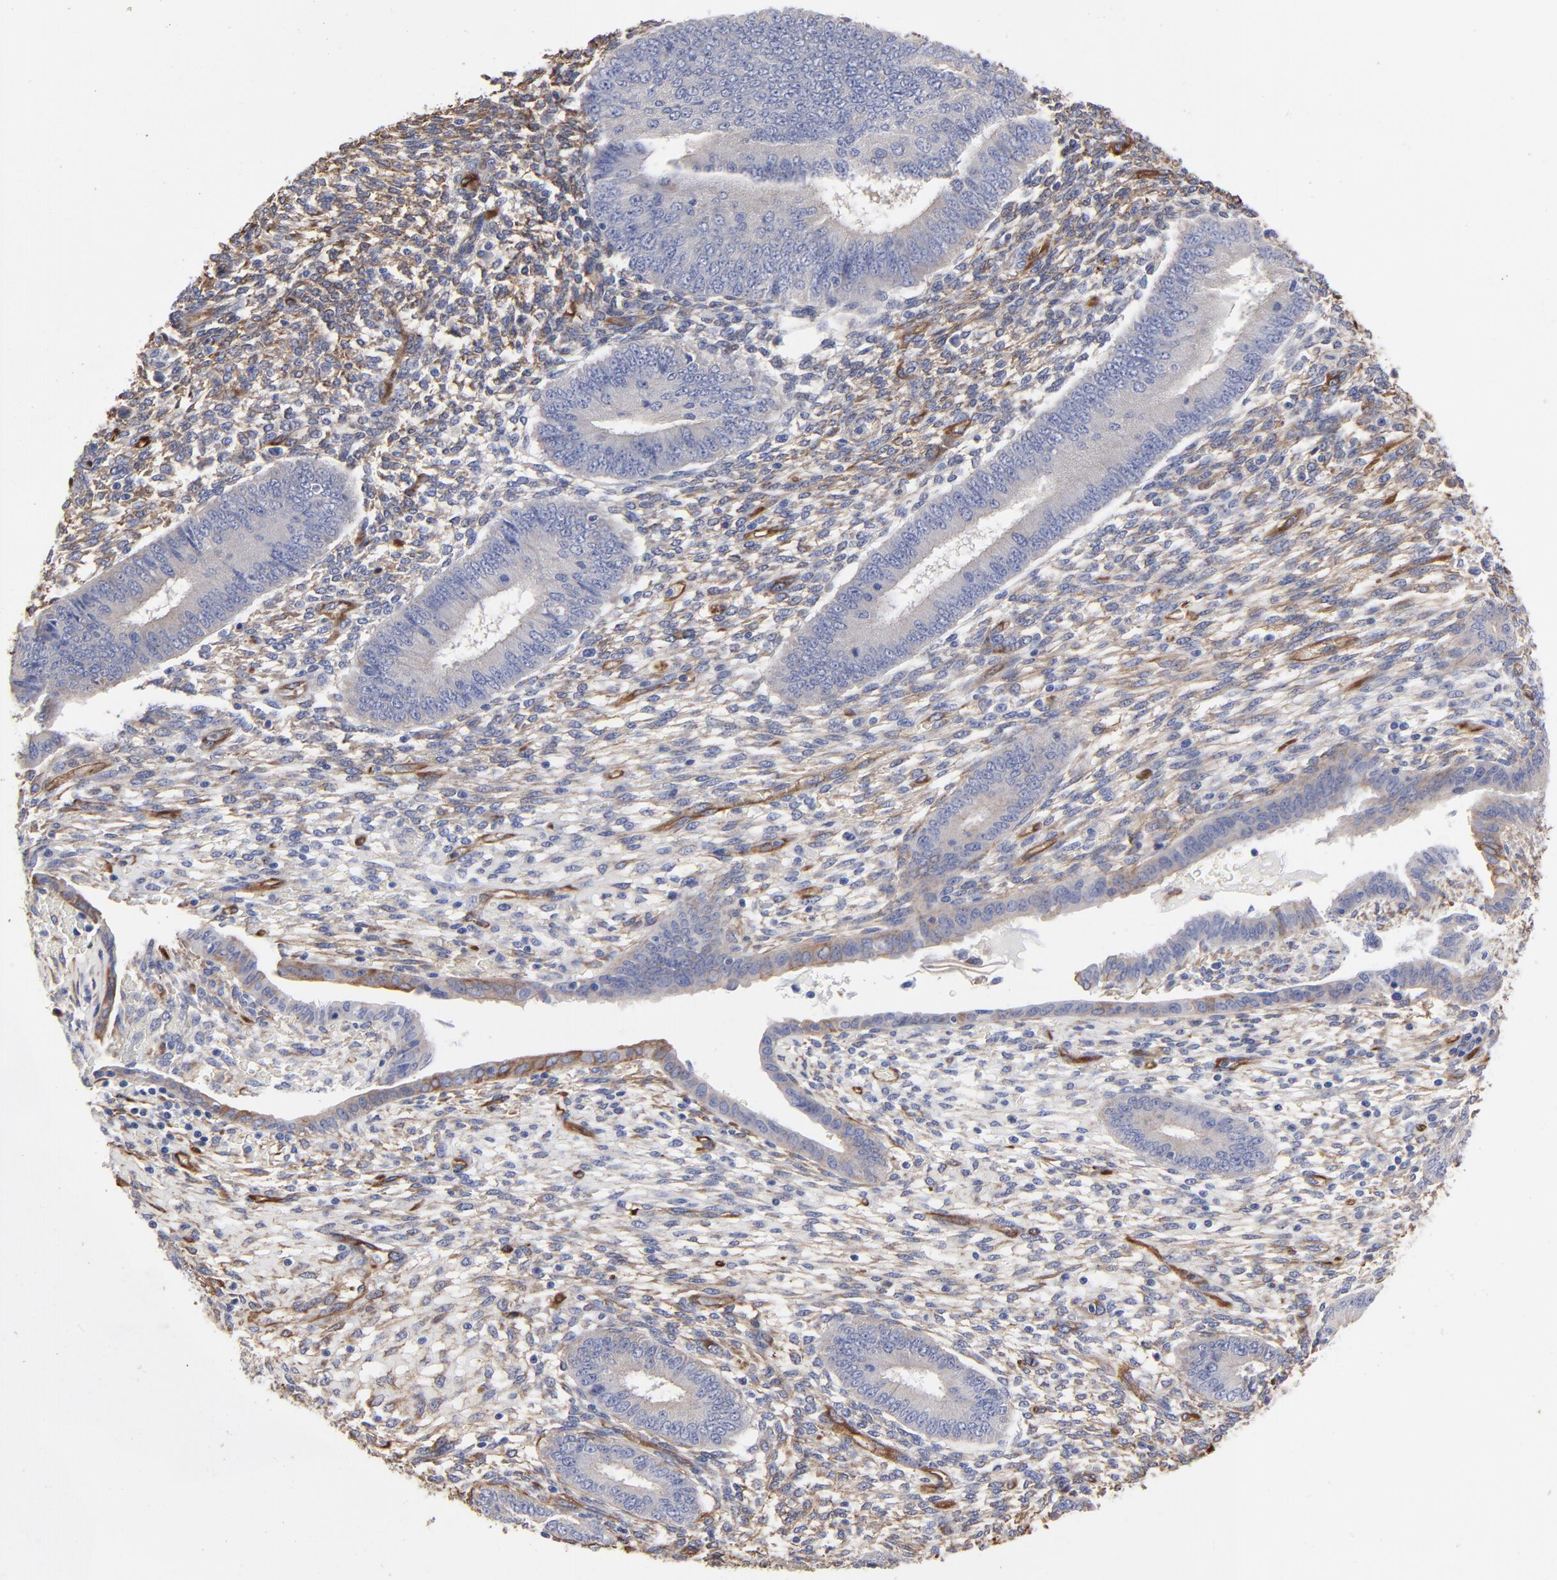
{"staining": {"intensity": "moderate", "quantity": "25%-75%", "location": "cytoplasmic/membranous"}, "tissue": "endometrium", "cell_type": "Cells in endometrial stroma", "image_type": "normal", "snomed": [{"axis": "morphology", "description": "Normal tissue, NOS"}, {"axis": "topography", "description": "Endometrium"}], "caption": "Endometrium stained with immunohistochemistry exhibits moderate cytoplasmic/membranous positivity in approximately 25%-75% of cells in endometrial stroma. The protein of interest is stained brown, and the nuclei are stained in blue (DAB IHC with brightfield microscopy, high magnification).", "gene": "CILP", "patient": {"sex": "female", "age": 42}}